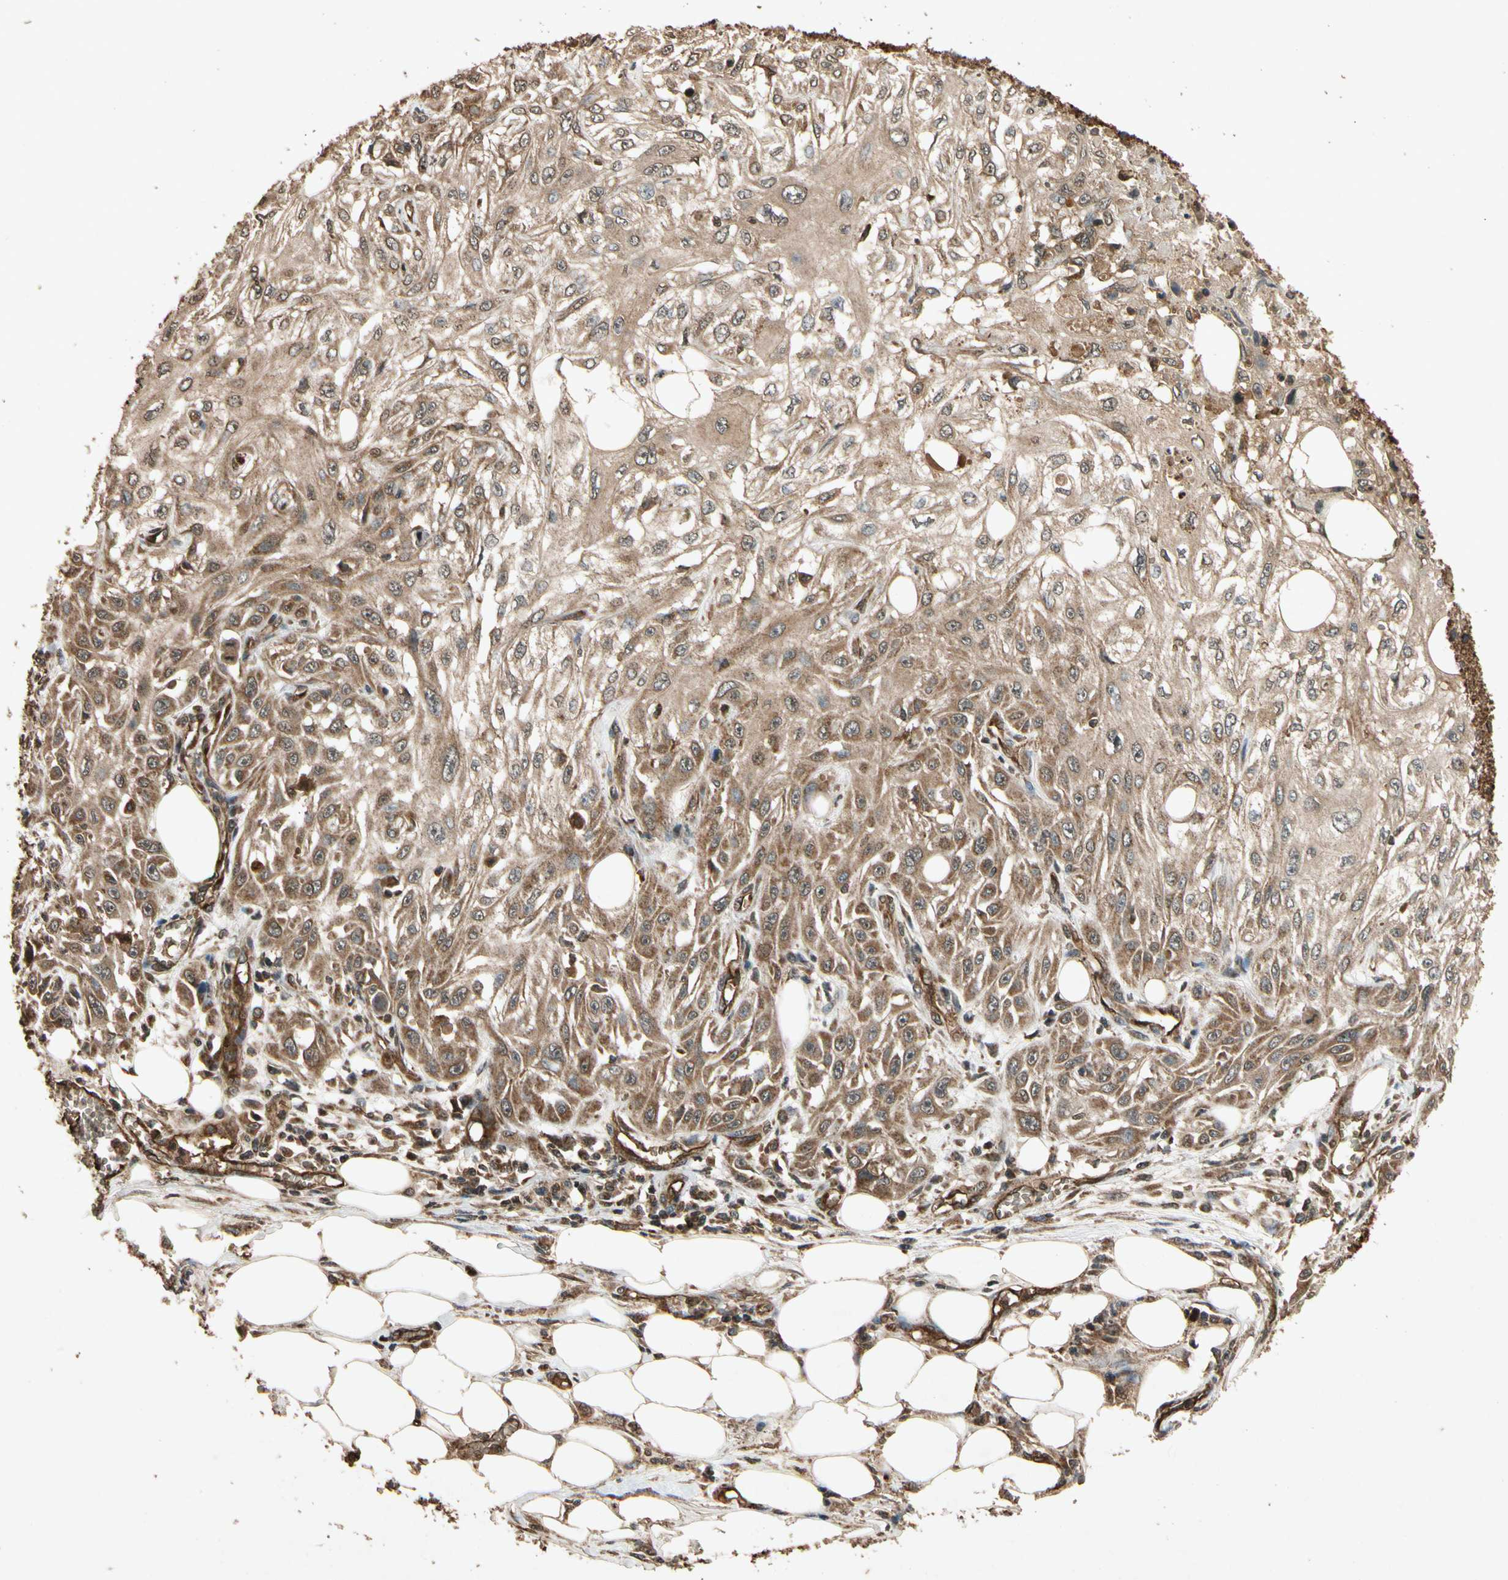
{"staining": {"intensity": "moderate", "quantity": ">75%", "location": "cytoplasmic/membranous"}, "tissue": "skin cancer", "cell_type": "Tumor cells", "image_type": "cancer", "snomed": [{"axis": "morphology", "description": "Squamous cell carcinoma, NOS"}, {"axis": "topography", "description": "Skin"}], "caption": "Immunohistochemistry (DAB) staining of squamous cell carcinoma (skin) demonstrates moderate cytoplasmic/membranous protein positivity in approximately >75% of tumor cells.", "gene": "TXN2", "patient": {"sex": "male", "age": 75}}